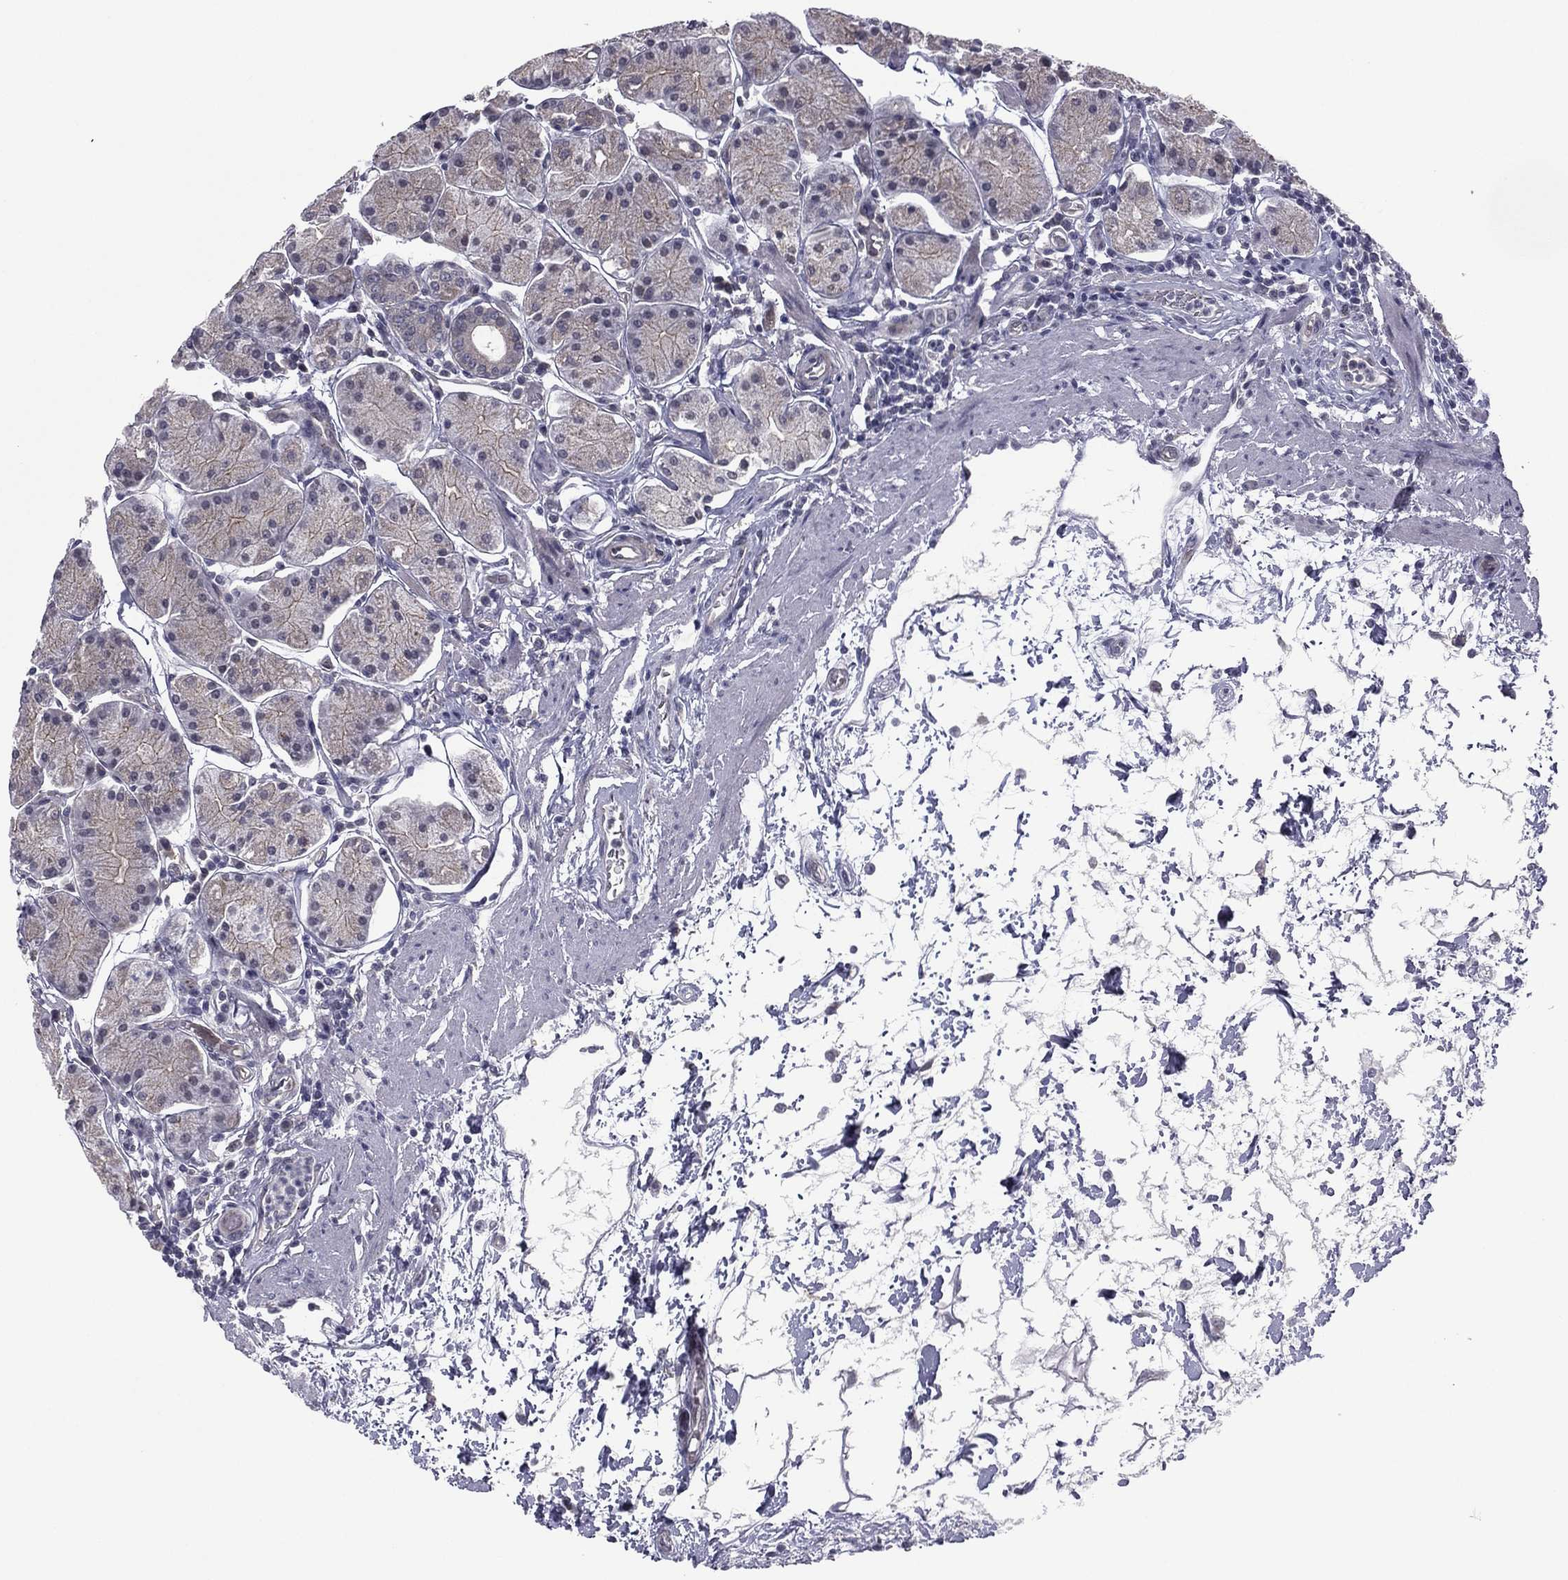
{"staining": {"intensity": "negative", "quantity": "none", "location": "none"}, "tissue": "stomach", "cell_type": "Glandular cells", "image_type": "normal", "snomed": [{"axis": "morphology", "description": "Normal tissue, NOS"}, {"axis": "topography", "description": "Stomach"}], "caption": "Stomach stained for a protein using immunohistochemistry (IHC) demonstrates no expression glandular cells.", "gene": "ACTRT2", "patient": {"sex": "male", "age": 54}}